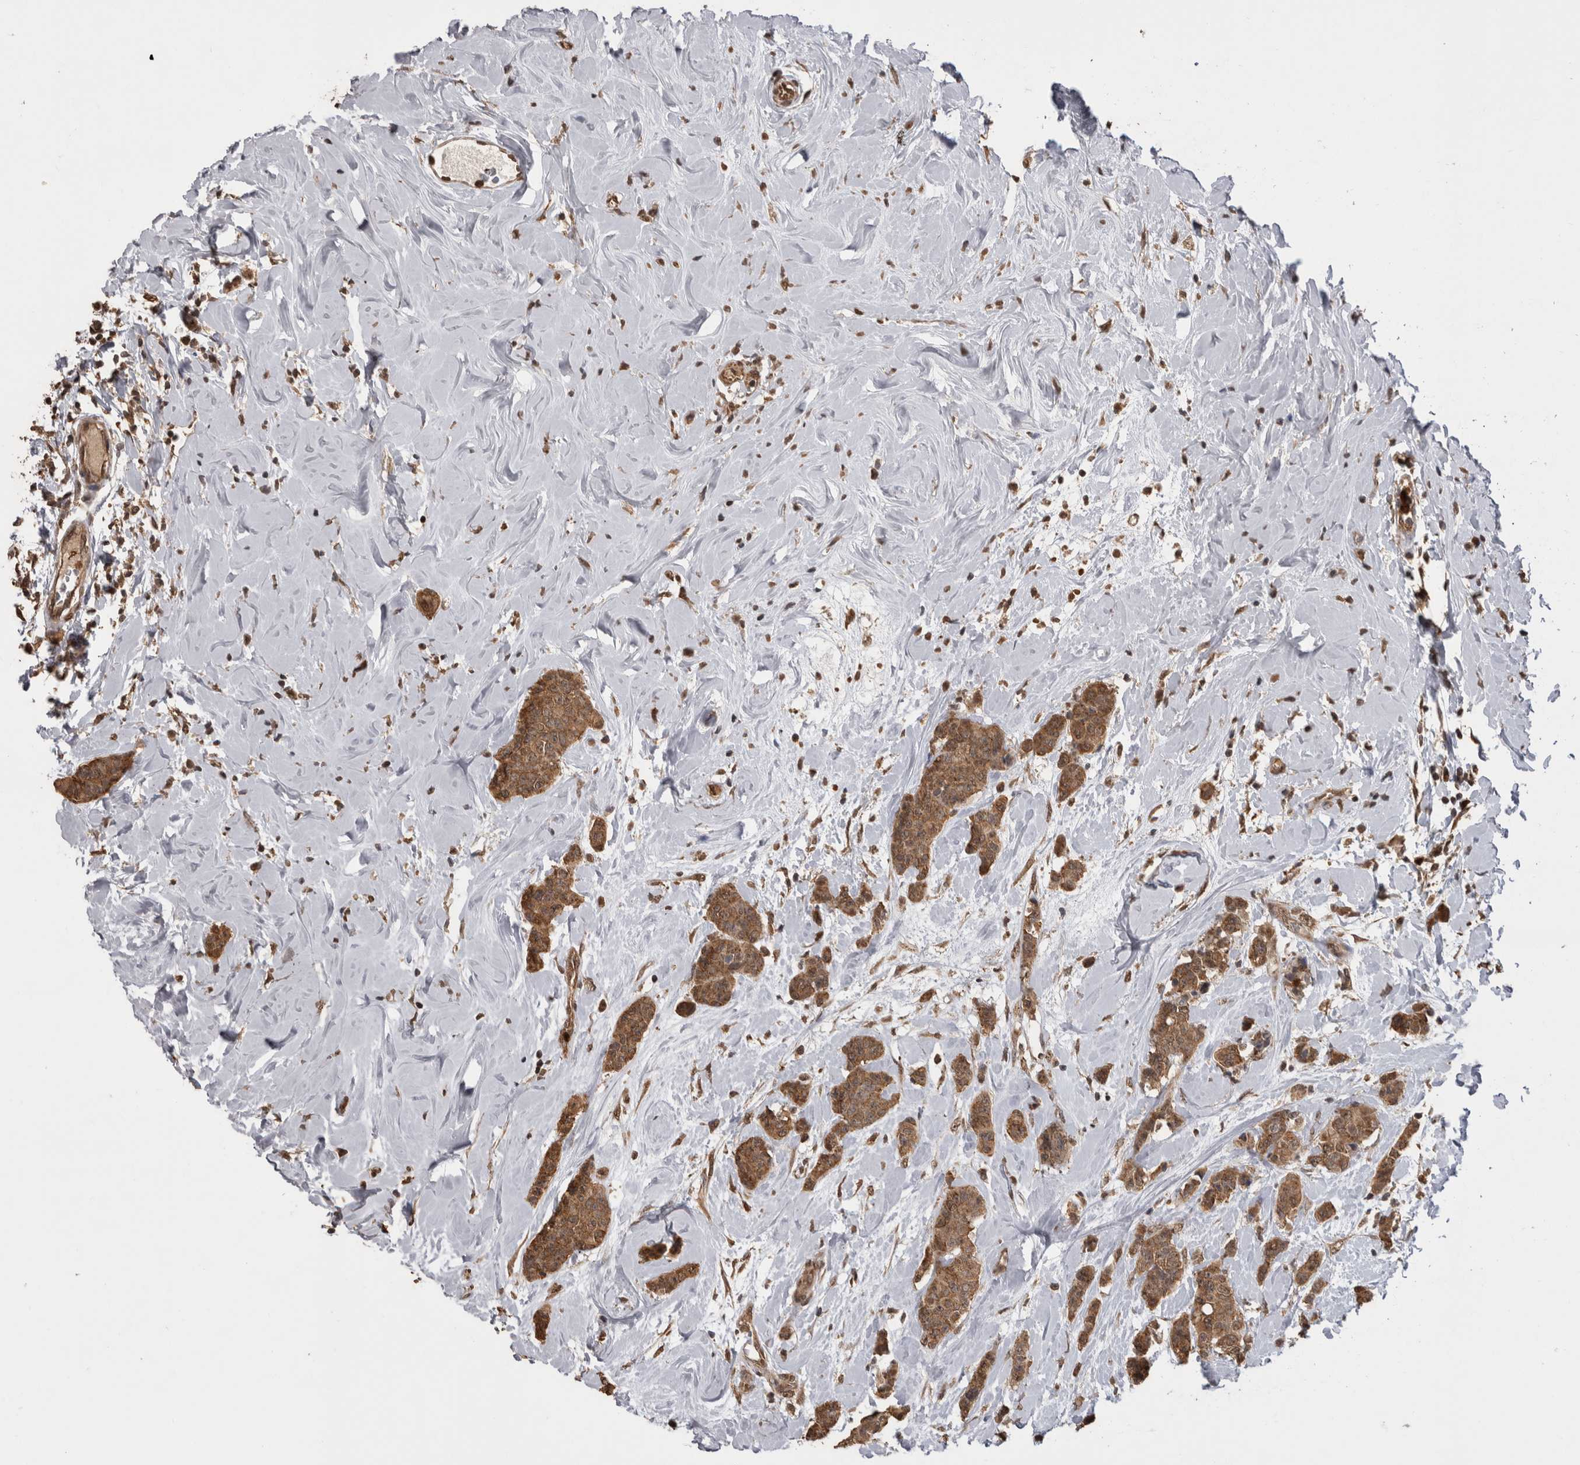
{"staining": {"intensity": "moderate", "quantity": ">75%", "location": "cytoplasmic/membranous"}, "tissue": "breast cancer", "cell_type": "Tumor cells", "image_type": "cancer", "snomed": [{"axis": "morphology", "description": "Normal tissue, NOS"}, {"axis": "morphology", "description": "Duct carcinoma"}, {"axis": "topography", "description": "Breast"}], "caption": "The image reveals a brown stain indicating the presence of a protein in the cytoplasmic/membranous of tumor cells in breast intraductal carcinoma.", "gene": "PAK4", "patient": {"sex": "female", "age": 40}}